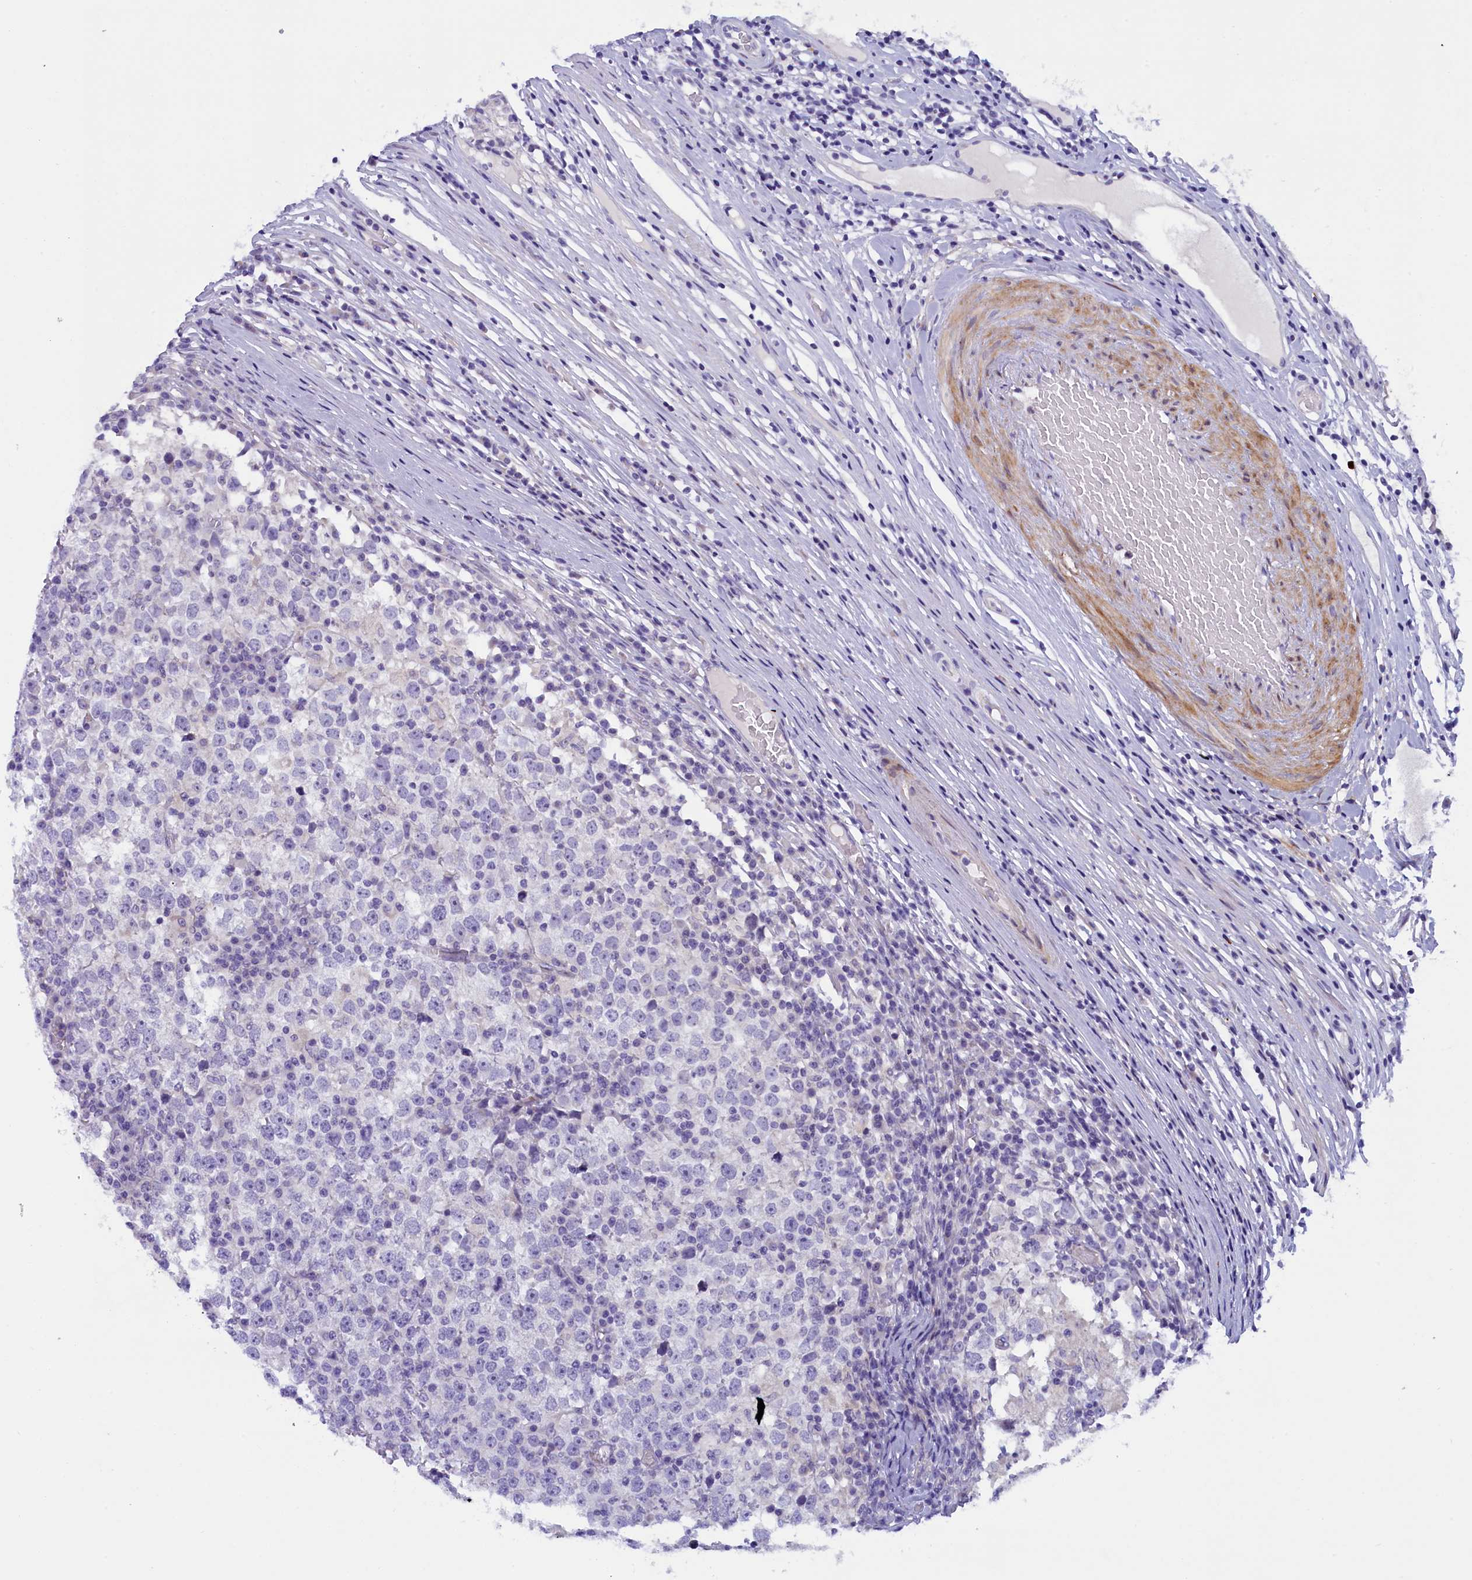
{"staining": {"intensity": "negative", "quantity": "none", "location": "none"}, "tissue": "testis cancer", "cell_type": "Tumor cells", "image_type": "cancer", "snomed": [{"axis": "morphology", "description": "Seminoma, NOS"}, {"axis": "topography", "description": "Testis"}], "caption": "An image of human seminoma (testis) is negative for staining in tumor cells.", "gene": "RTTN", "patient": {"sex": "male", "age": 65}}